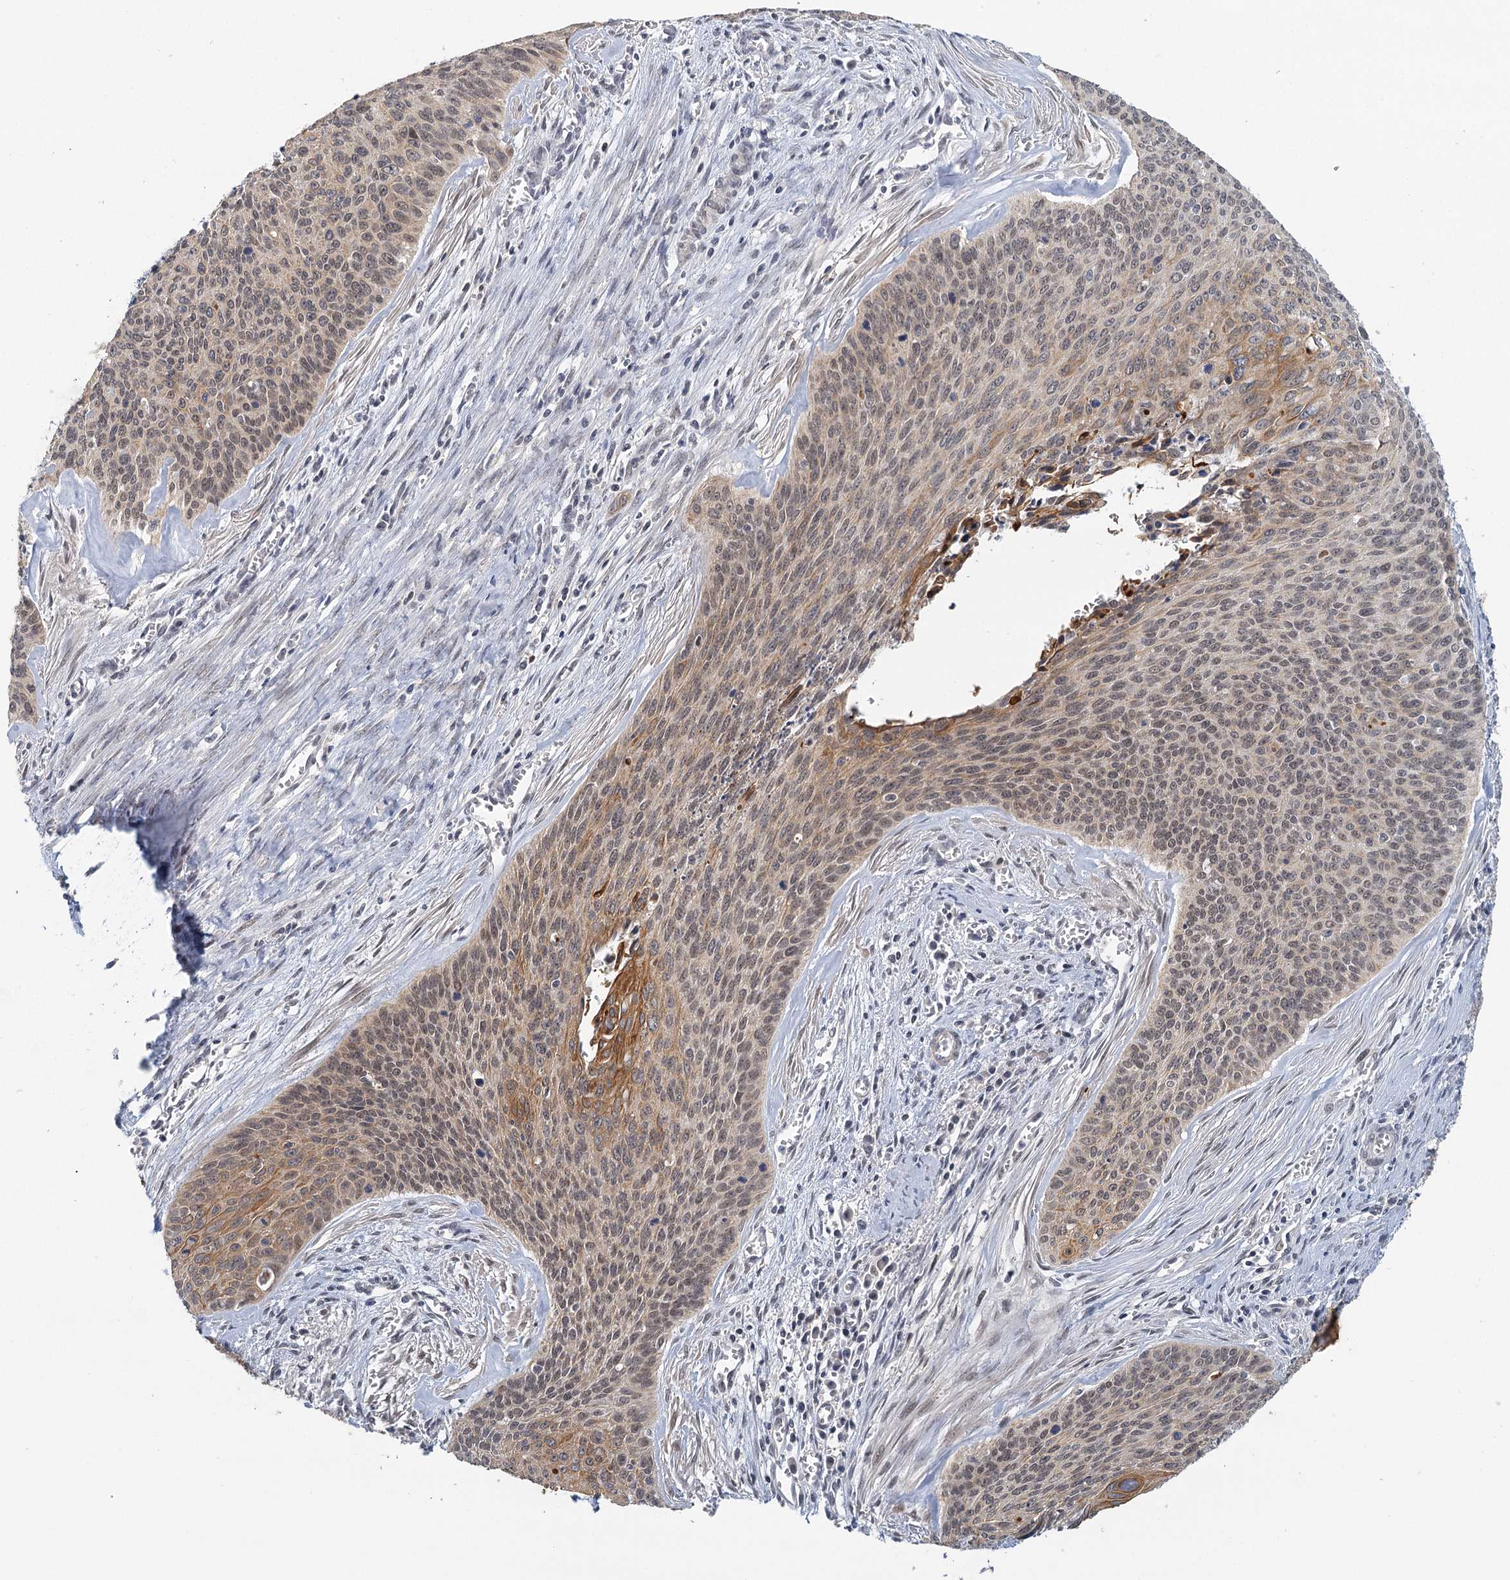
{"staining": {"intensity": "weak", "quantity": "25%-75%", "location": "cytoplasmic/membranous,nuclear"}, "tissue": "cervical cancer", "cell_type": "Tumor cells", "image_type": "cancer", "snomed": [{"axis": "morphology", "description": "Squamous cell carcinoma, NOS"}, {"axis": "topography", "description": "Cervix"}], "caption": "Protein expression by immunohistochemistry (IHC) reveals weak cytoplasmic/membranous and nuclear expression in approximately 25%-75% of tumor cells in cervical cancer (squamous cell carcinoma). Using DAB (brown) and hematoxylin (blue) stains, captured at high magnification using brightfield microscopy.", "gene": "GPATCH11", "patient": {"sex": "female", "age": 55}}